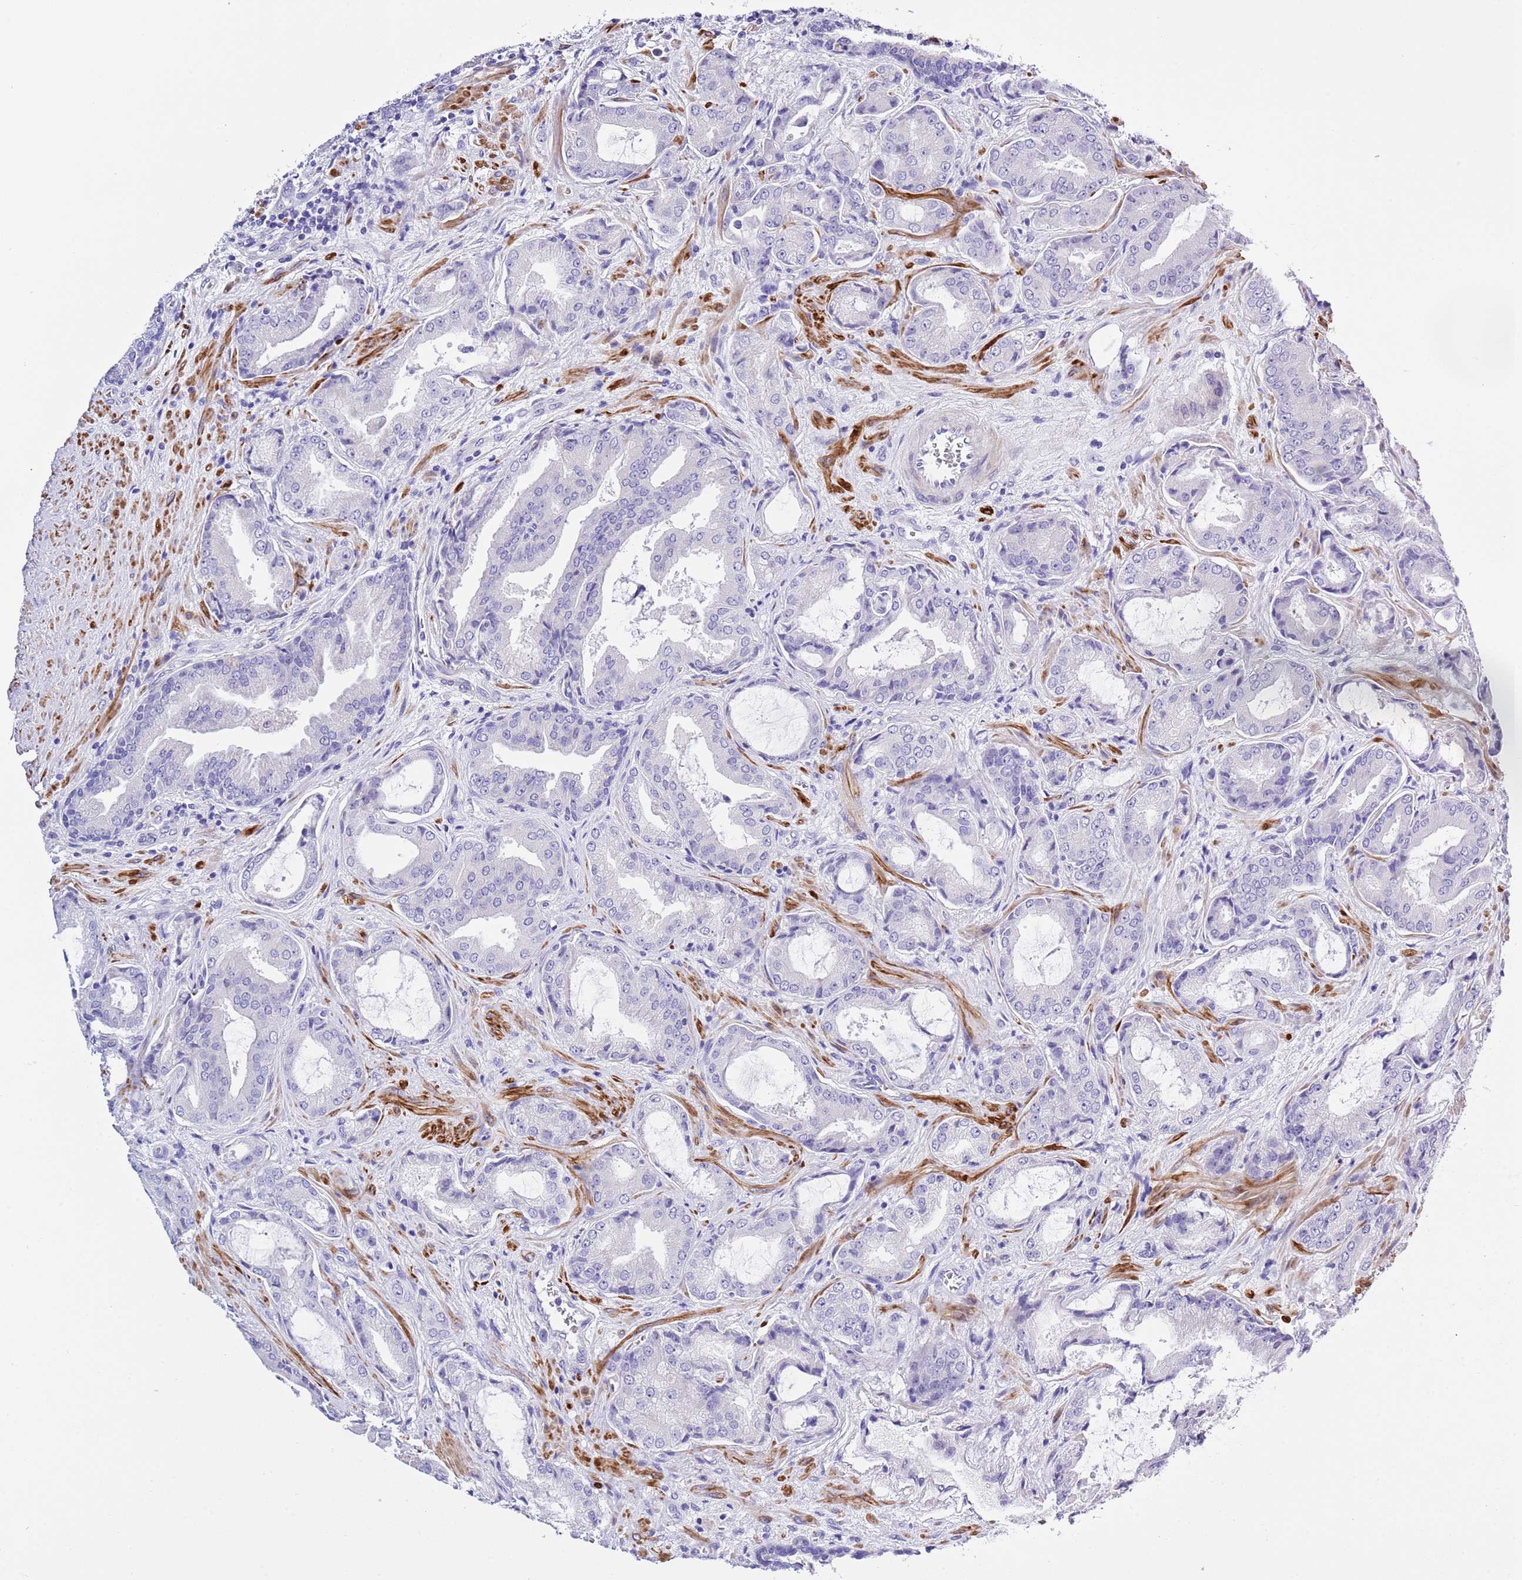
{"staining": {"intensity": "negative", "quantity": "none", "location": "none"}, "tissue": "prostate cancer", "cell_type": "Tumor cells", "image_type": "cancer", "snomed": [{"axis": "morphology", "description": "Adenocarcinoma, High grade"}, {"axis": "topography", "description": "Prostate"}], "caption": "Histopathology image shows no protein expression in tumor cells of high-grade adenocarcinoma (prostate) tissue.", "gene": "NET1", "patient": {"sex": "male", "age": 68}}